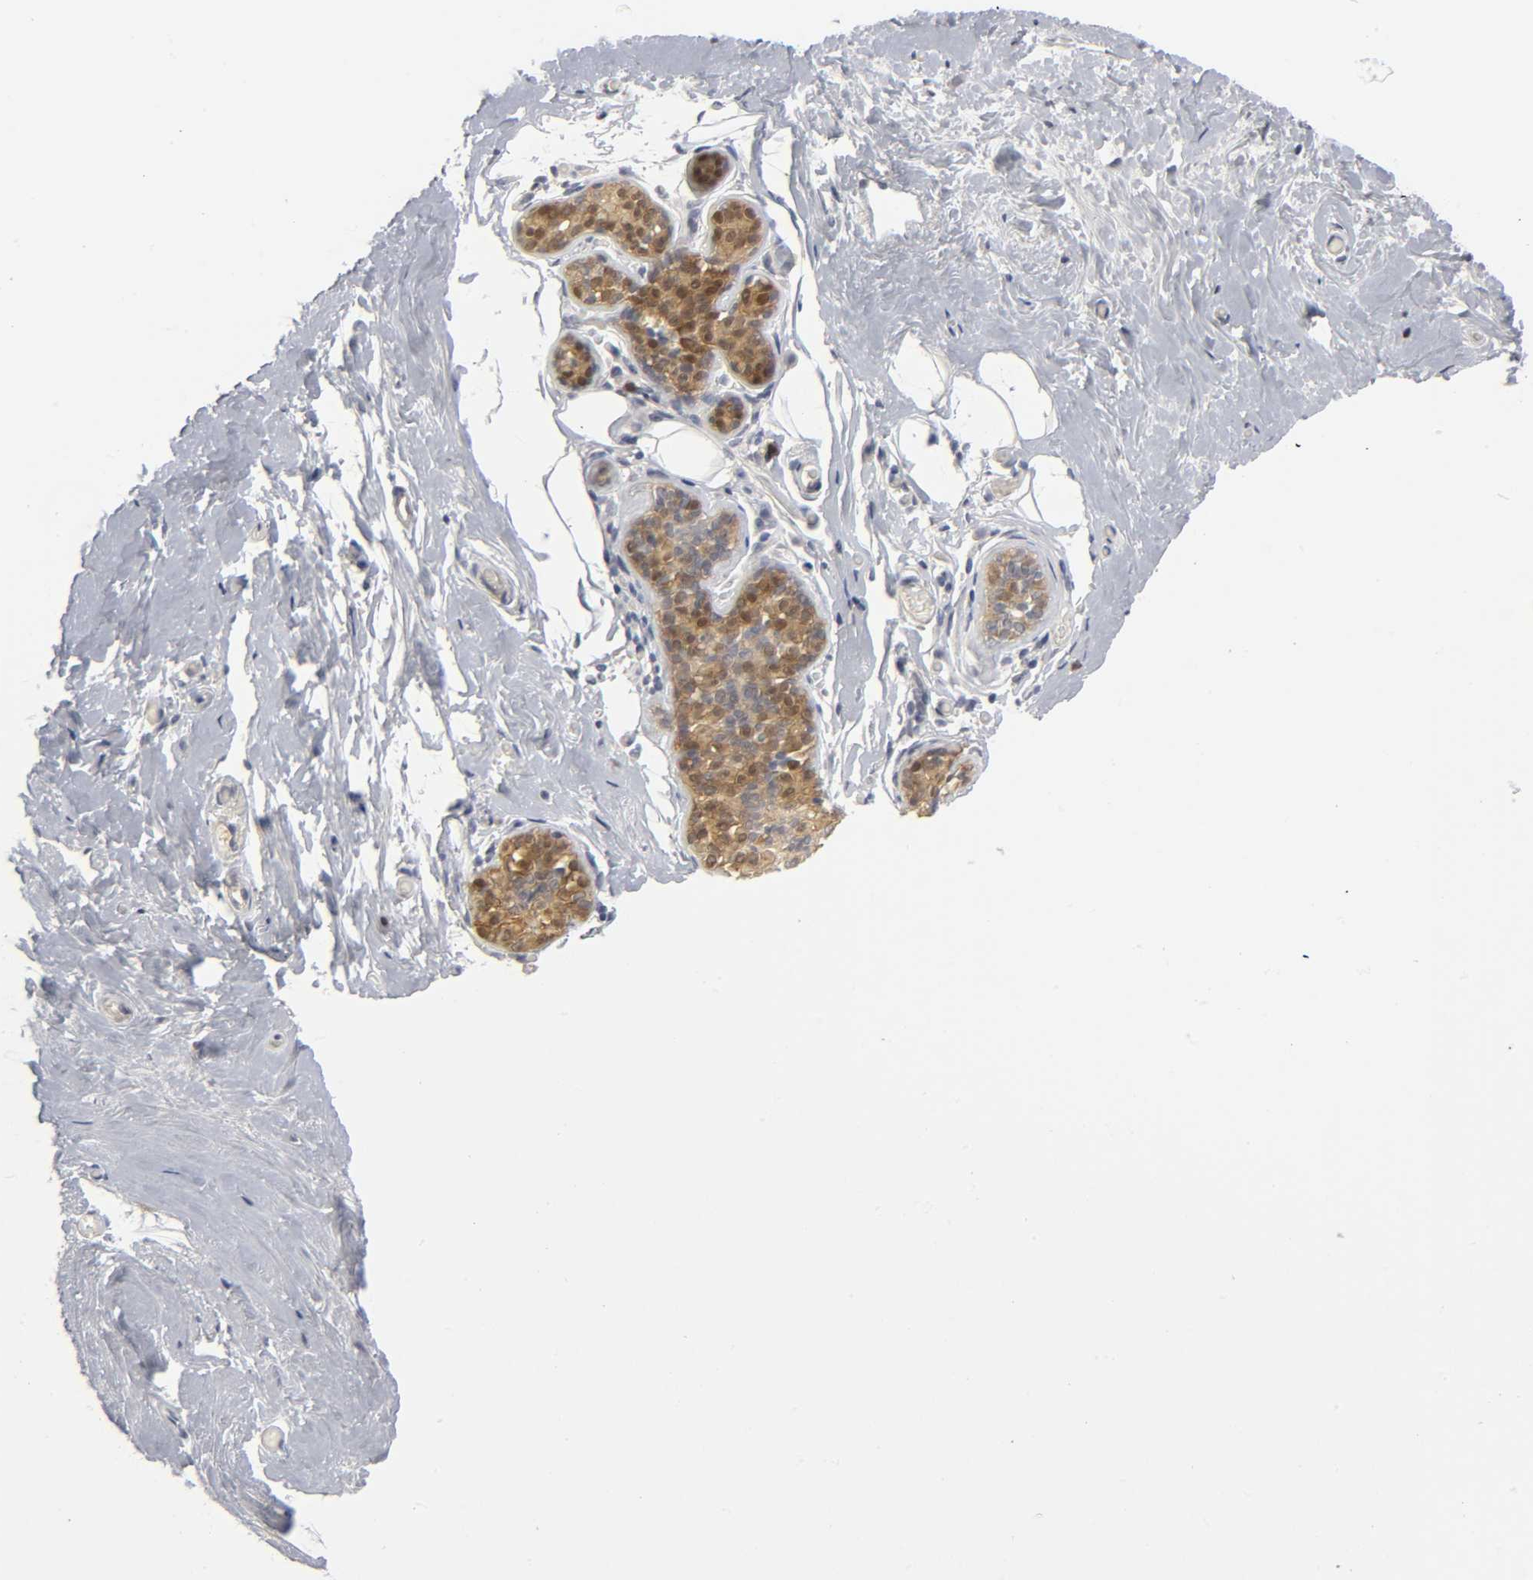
{"staining": {"intensity": "negative", "quantity": "none", "location": "none"}, "tissue": "breast", "cell_type": "Adipocytes", "image_type": "normal", "snomed": [{"axis": "morphology", "description": "Normal tissue, NOS"}, {"axis": "topography", "description": "Breast"}], "caption": "Immunohistochemistry (IHC) image of unremarkable human breast stained for a protein (brown), which demonstrates no positivity in adipocytes. The staining was performed using DAB (3,3'-diaminobenzidine) to visualize the protein expression in brown, while the nuclei were stained in blue with hematoxylin (Magnification: 20x).", "gene": "PDLIM3", "patient": {"sex": "female", "age": 75}}